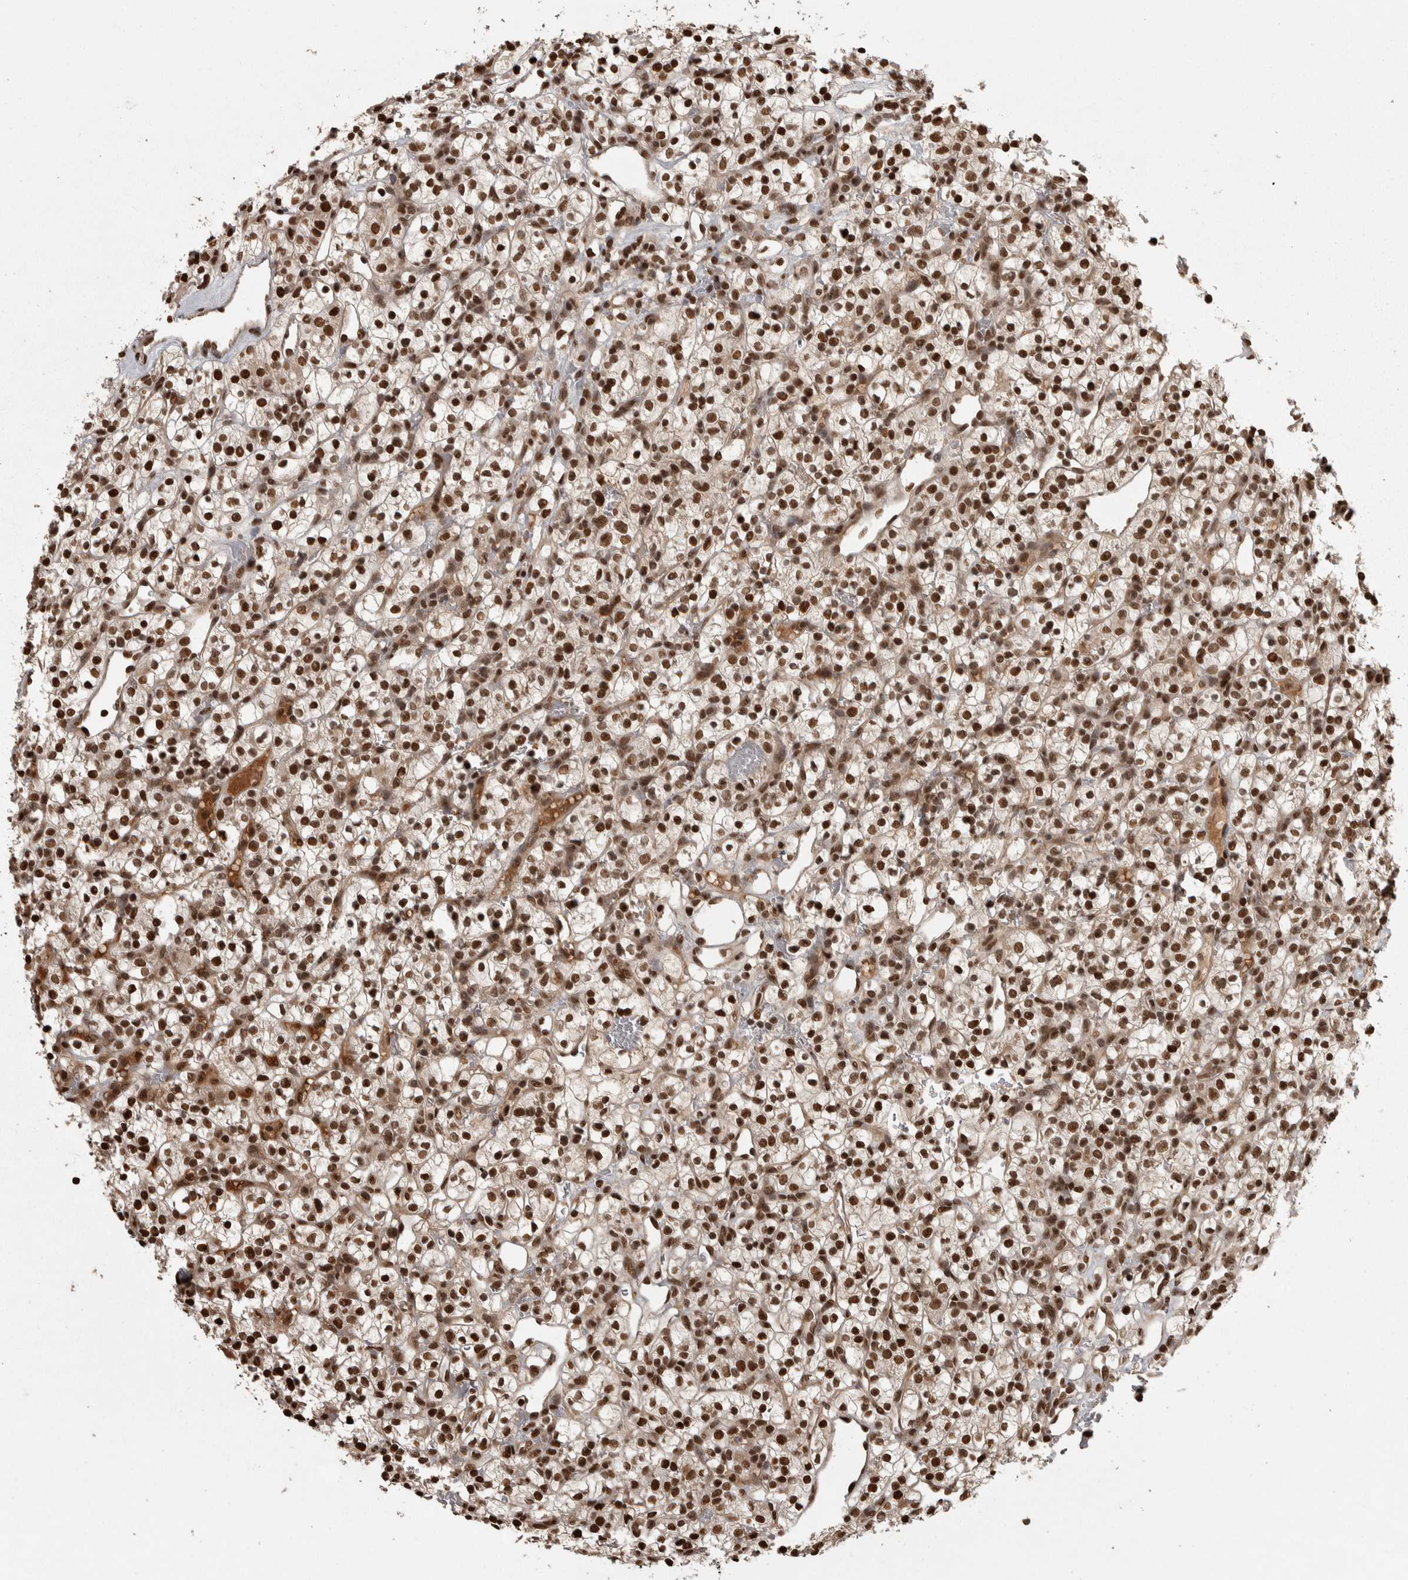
{"staining": {"intensity": "strong", "quantity": ">75%", "location": "nuclear"}, "tissue": "renal cancer", "cell_type": "Tumor cells", "image_type": "cancer", "snomed": [{"axis": "morphology", "description": "Adenocarcinoma, NOS"}, {"axis": "topography", "description": "Kidney"}], "caption": "Strong nuclear protein positivity is present in approximately >75% of tumor cells in renal cancer. Ihc stains the protein in brown and the nuclei are stained blue.", "gene": "ZFHX4", "patient": {"sex": "female", "age": 57}}